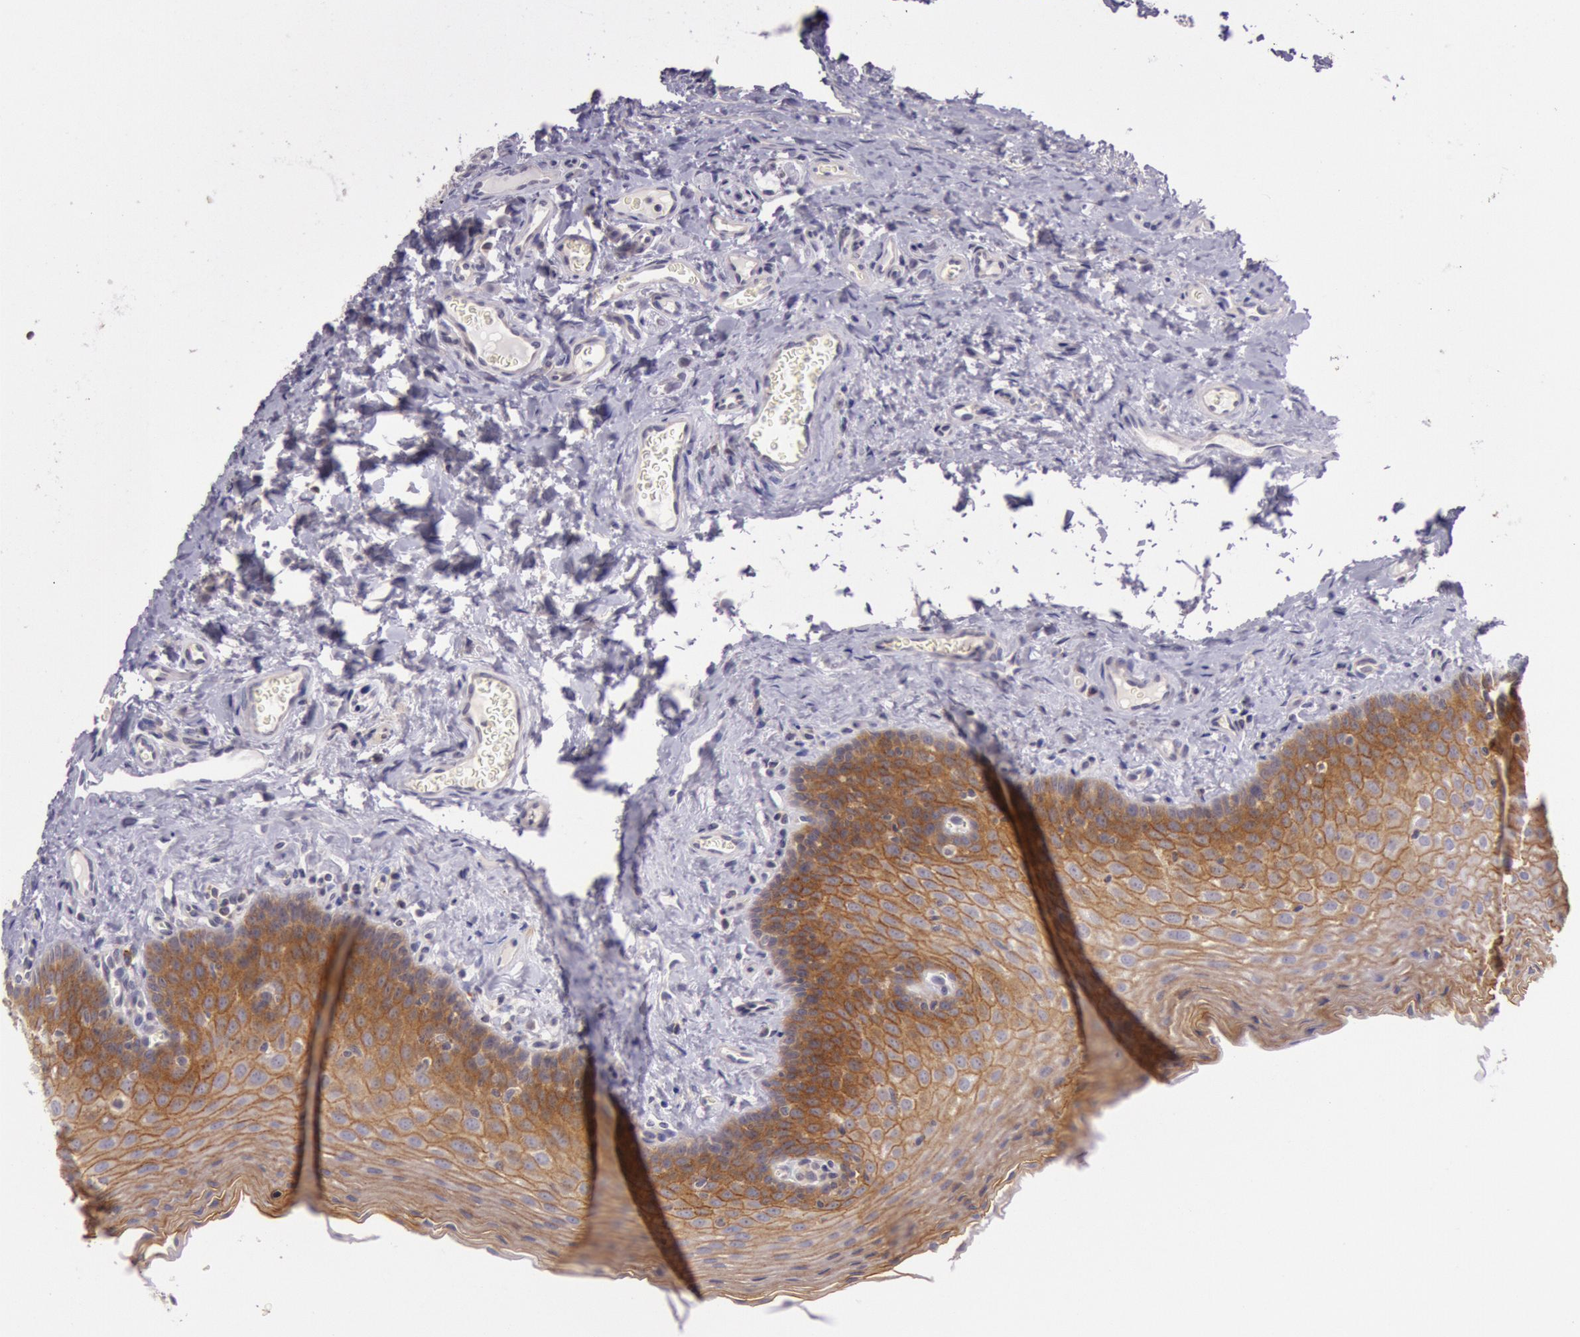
{"staining": {"intensity": "moderate", "quantity": ">75%", "location": "cytoplasmic/membranous"}, "tissue": "oral mucosa", "cell_type": "Squamous epithelial cells", "image_type": "normal", "snomed": [{"axis": "morphology", "description": "Normal tissue, NOS"}, {"axis": "topography", "description": "Oral tissue"}], "caption": "This is a histology image of immunohistochemistry staining of normal oral mucosa, which shows moderate staining in the cytoplasmic/membranous of squamous epithelial cells.", "gene": "CDK16", "patient": {"sex": "male", "age": 20}}